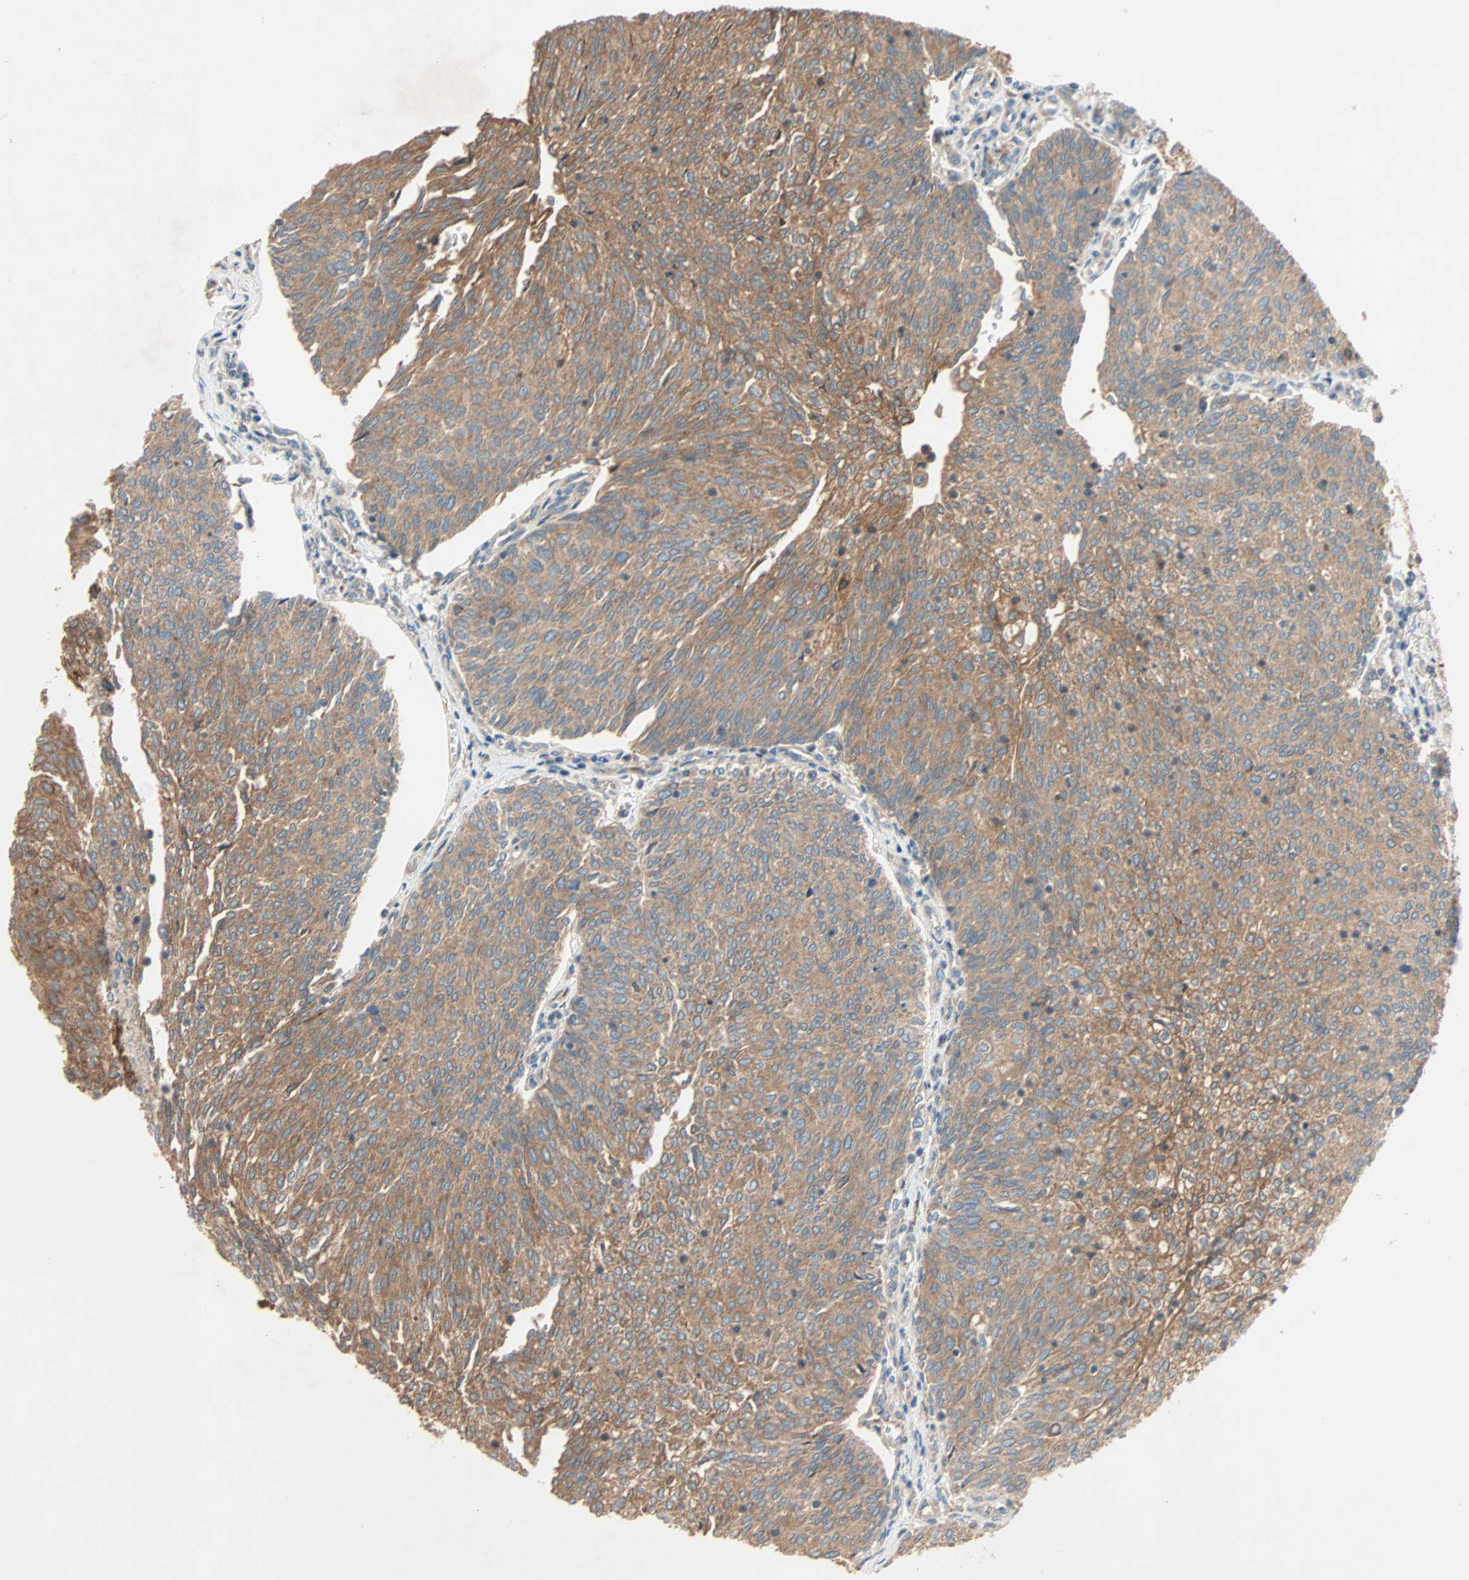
{"staining": {"intensity": "moderate", "quantity": ">75%", "location": "cytoplasmic/membranous"}, "tissue": "urothelial cancer", "cell_type": "Tumor cells", "image_type": "cancer", "snomed": [{"axis": "morphology", "description": "Urothelial carcinoma, Low grade"}, {"axis": "topography", "description": "Urinary bladder"}], "caption": "Brown immunohistochemical staining in human low-grade urothelial carcinoma demonstrates moderate cytoplasmic/membranous expression in about >75% of tumor cells.", "gene": "XYLT1", "patient": {"sex": "female", "age": 79}}